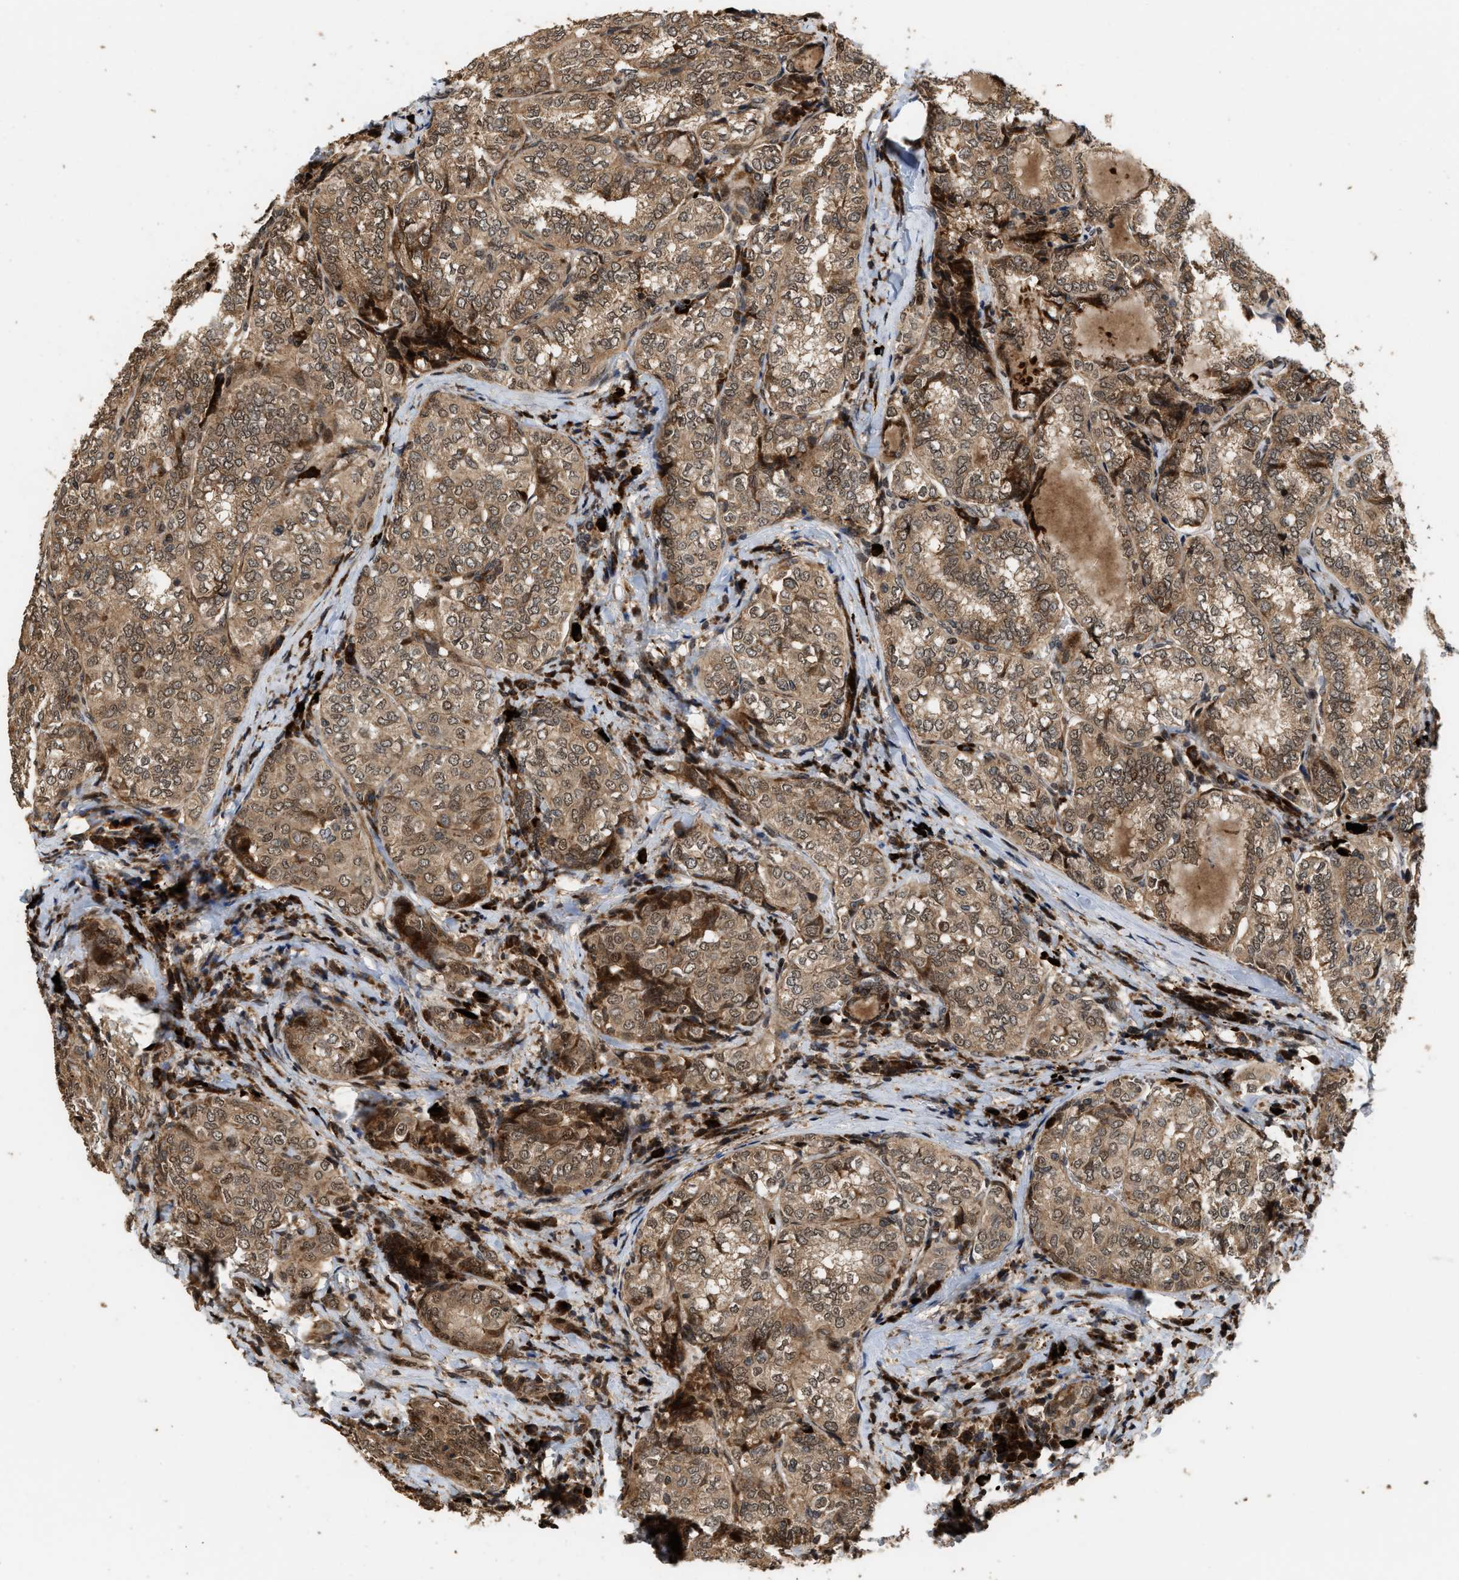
{"staining": {"intensity": "moderate", "quantity": ">75%", "location": "cytoplasmic/membranous,nuclear"}, "tissue": "thyroid cancer", "cell_type": "Tumor cells", "image_type": "cancer", "snomed": [{"axis": "morphology", "description": "Normal tissue, NOS"}, {"axis": "morphology", "description": "Papillary adenocarcinoma, NOS"}, {"axis": "topography", "description": "Thyroid gland"}], "caption": "A micrograph showing moderate cytoplasmic/membranous and nuclear positivity in approximately >75% of tumor cells in thyroid cancer (papillary adenocarcinoma), as visualized by brown immunohistochemical staining.", "gene": "ELP2", "patient": {"sex": "female", "age": 30}}